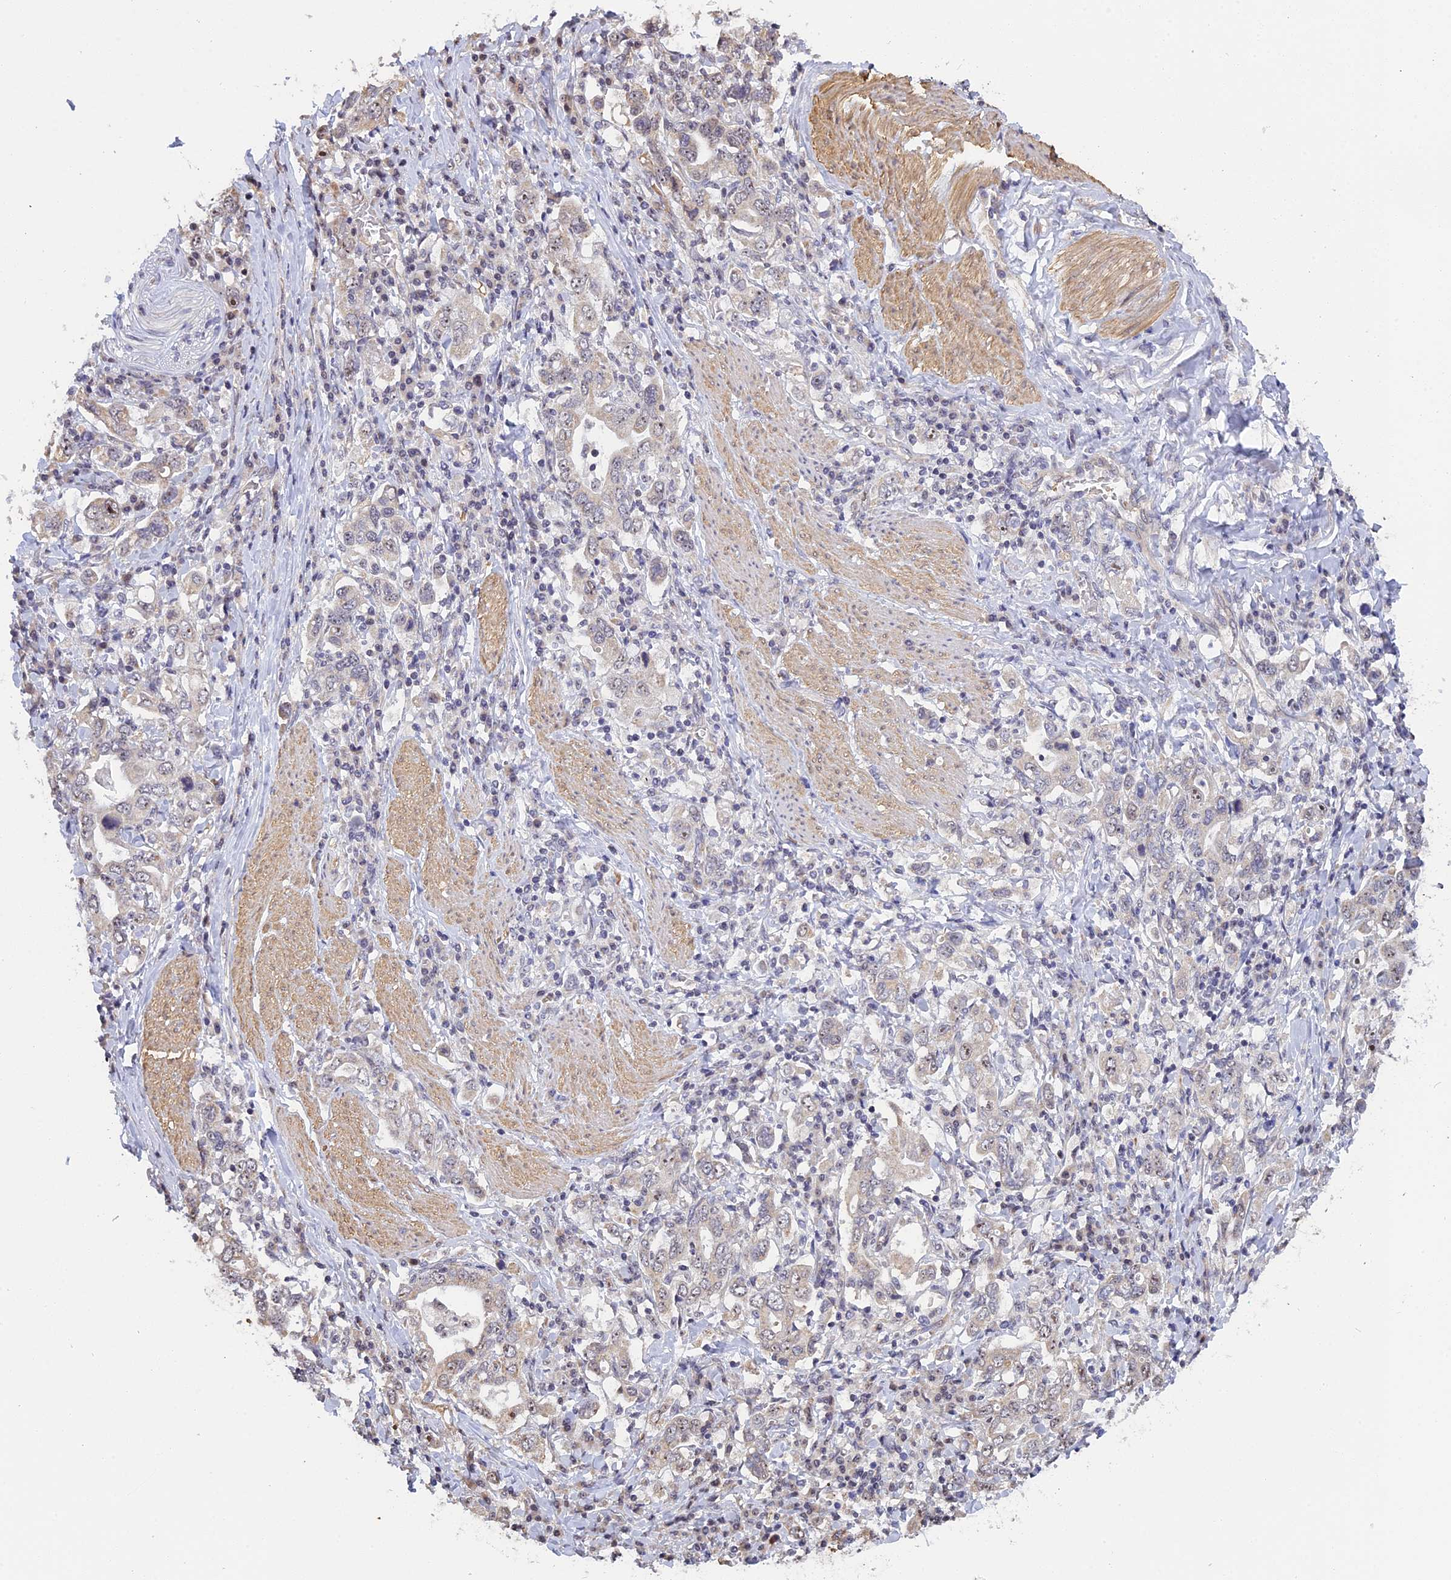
{"staining": {"intensity": "negative", "quantity": "none", "location": "none"}, "tissue": "stomach cancer", "cell_type": "Tumor cells", "image_type": "cancer", "snomed": [{"axis": "morphology", "description": "Adenocarcinoma, NOS"}, {"axis": "topography", "description": "Stomach, upper"}], "caption": "This micrograph is of stomach cancer (adenocarcinoma) stained with immunohistochemistry to label a protein in brown with the nuclei are counter-stained blue. There is no staining in tumor cells. (Stains: DAB (3,3'-diaminobenzidine) IHC with hematoxylin counter stain, Microscopy: brightfield microscopy at high magnification).", "gene": "MGA", "patient": {"sex": "male", "age": 62}}